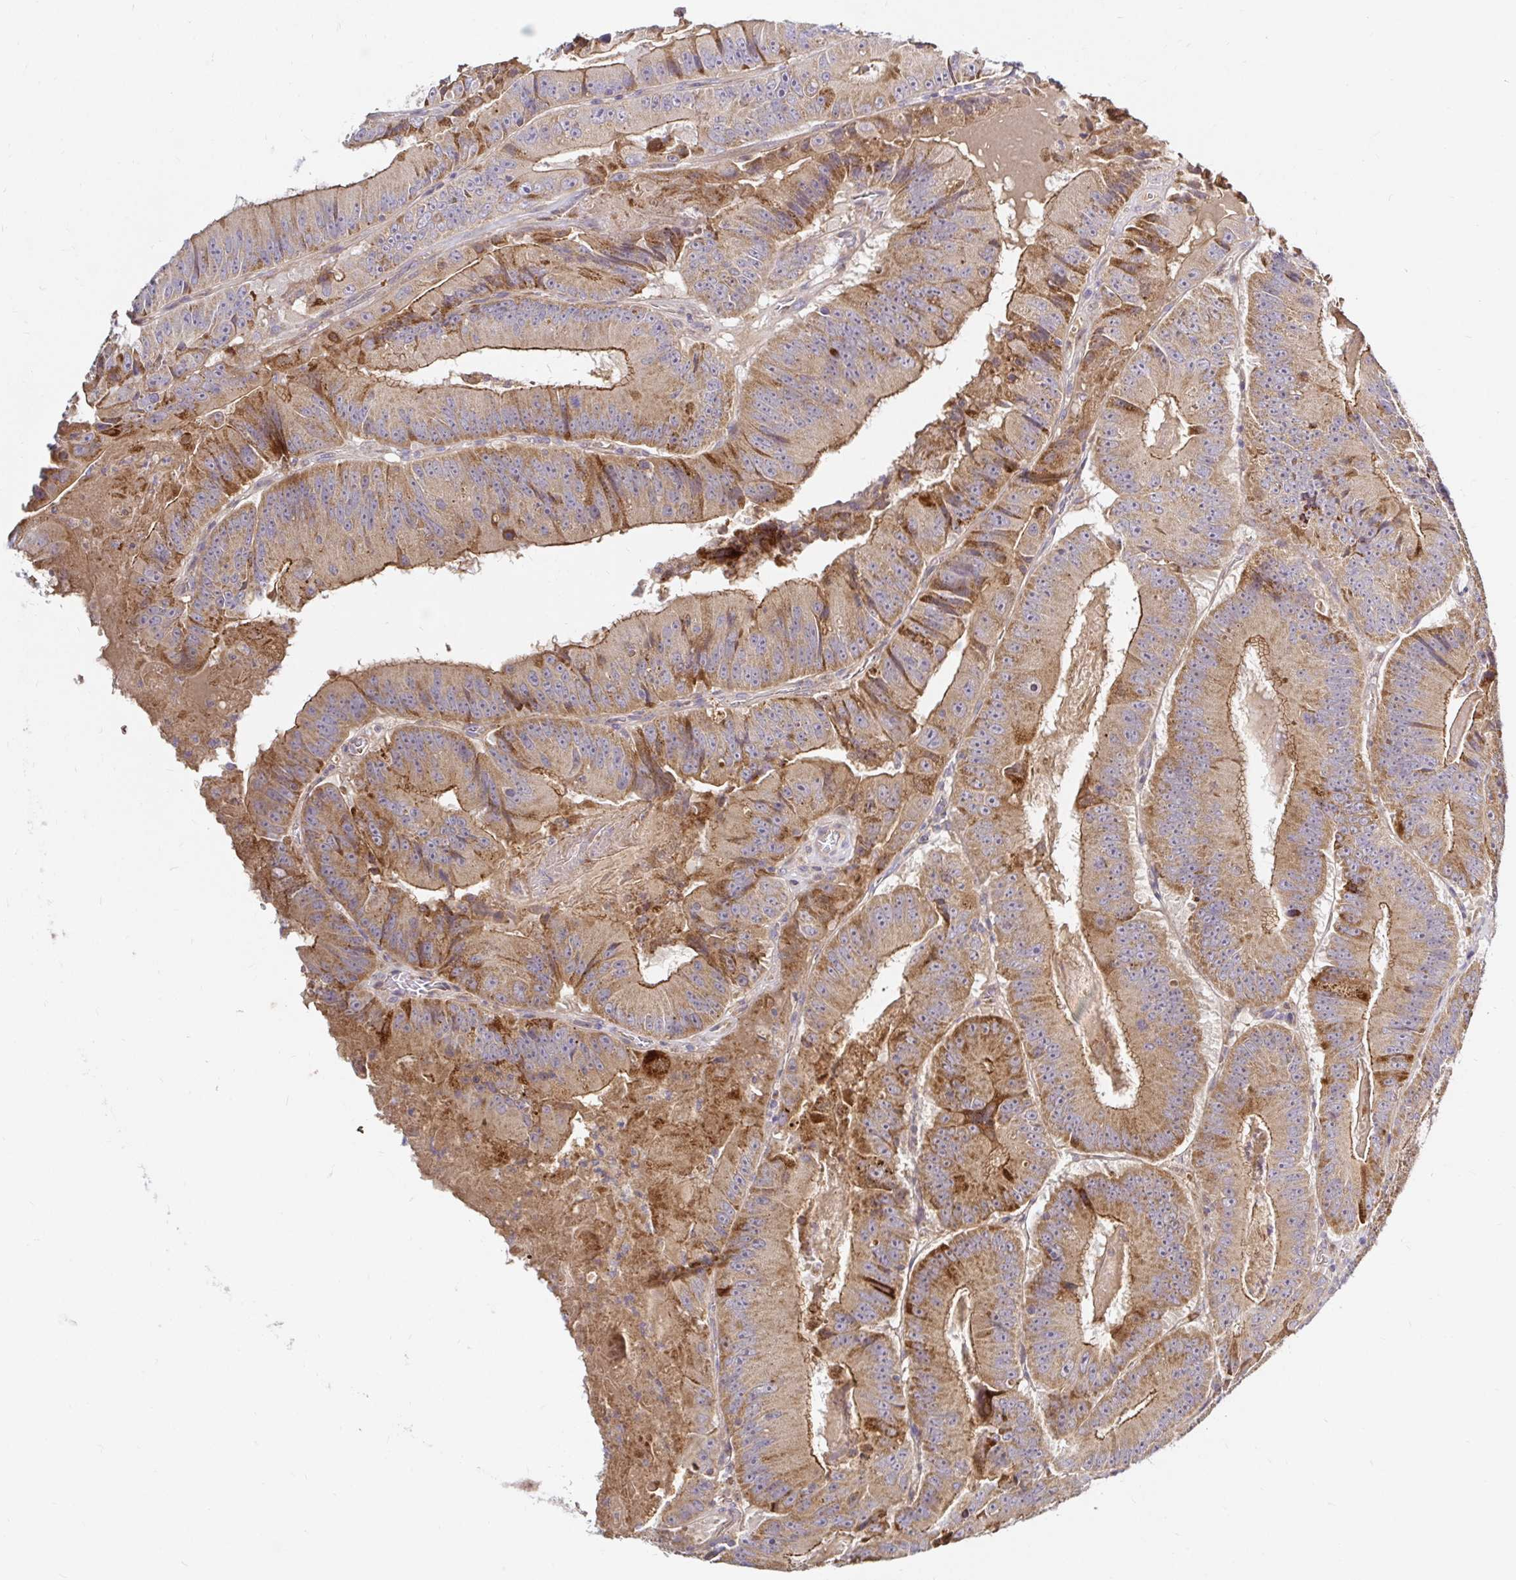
{"staining": {"intensity": "moderate", "quantity": ">75%", "location": "cytoplasmic/membranous"}, "tissue": "colorectal cancer", "cell_type": "Tumor cells", "image_type": "cancer", "snomed": [{"axis": "morphology", "description": "Adenocarcinoma, NOS"}, {"axis": "topography", "description": "Colon"}], "caption": "High-magnification brightfield microscopy of colorectal cancer (adenocarcinoma) stained with DAB (brown) and counterstained with hematoxylin (blue). tumor cells exhibit moderate cytoplasmic/membranous expression is present in about>75% of cells.", "gene": "ARHGEF37", "patient": {"sex": "female", "age": 86}}